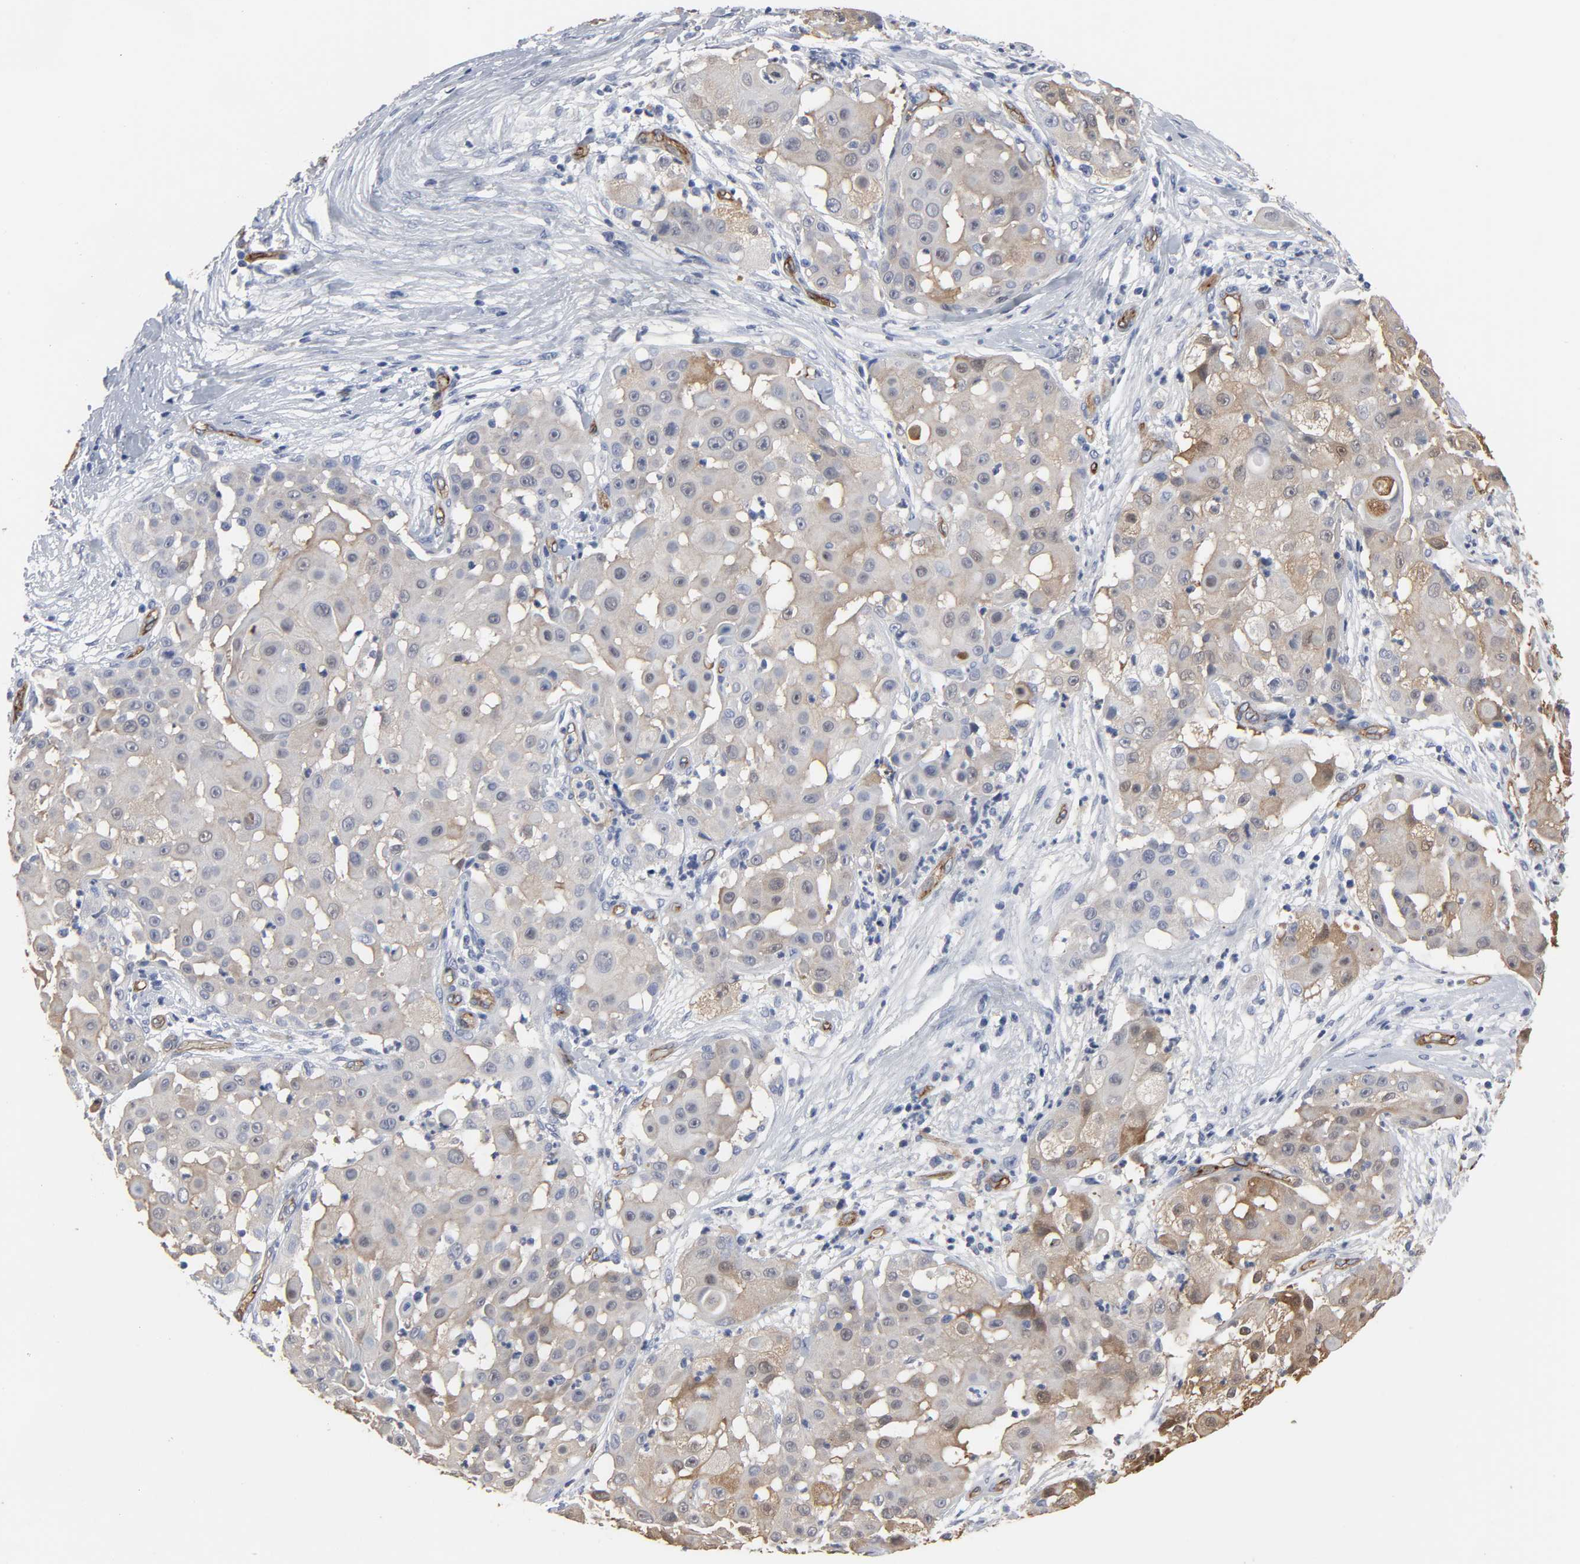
{"staining": {"intensity": "weak", "quantity": ">75%", "location": "cytoplasmic/membranous"}, "tissue": "skin cancer", "cell_type": "Tumor cells", "image_type": "cancer", "snomed": [{"axis": "morphology", "description": "Squamous cell carcinoma, NOS"}, {"axis": "topography", "description": "Skin"}], "caption": "Weak cytoplasmic/membranous staining for a protein is appreciated in about >75% of tumor cells of squamous cell carcinoma (skin) using immunohistochemistry (IHC).", "gene": "KDR", "patient": {"sex": "female", "age": 57}}